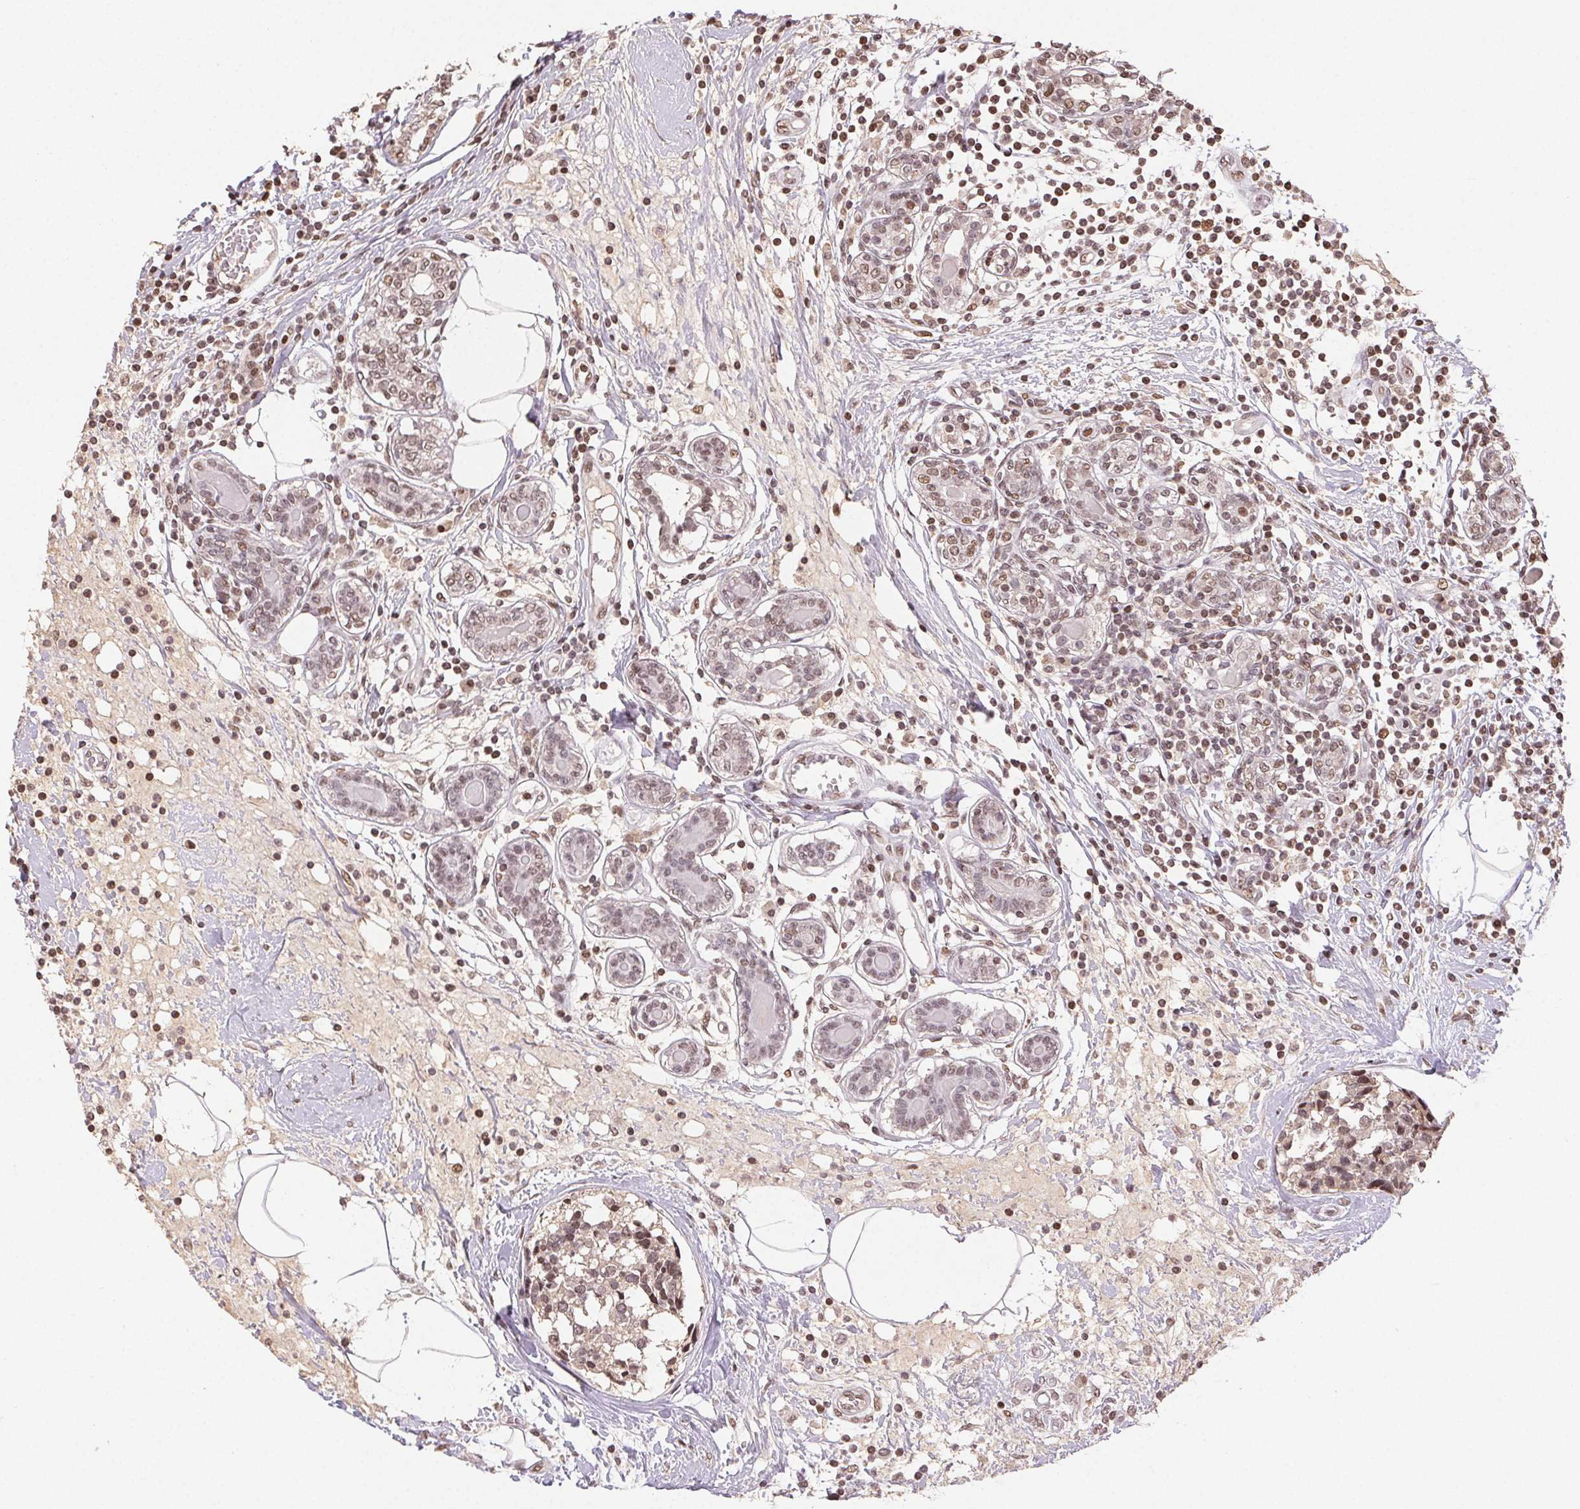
{"staining": {"intensity": "weak", "quantity": ">75%", "location": "nuclear"}, "tissue": "breast cancer", "cell_type": "Tumor cells", "image_type": "cancer", "snomed": [{"axis": "morphology", "description": "Lobular carcinoma"}, {"axis": "topography", "description": "Breast"}], "caption": "The photomicrograph reveals staining of breast cancer, revealing weak nuclear protein expression (brown color) within tumor cells.", "gene": "MAPKAPK2", "patient": {"sex": "female", "age": 59}}